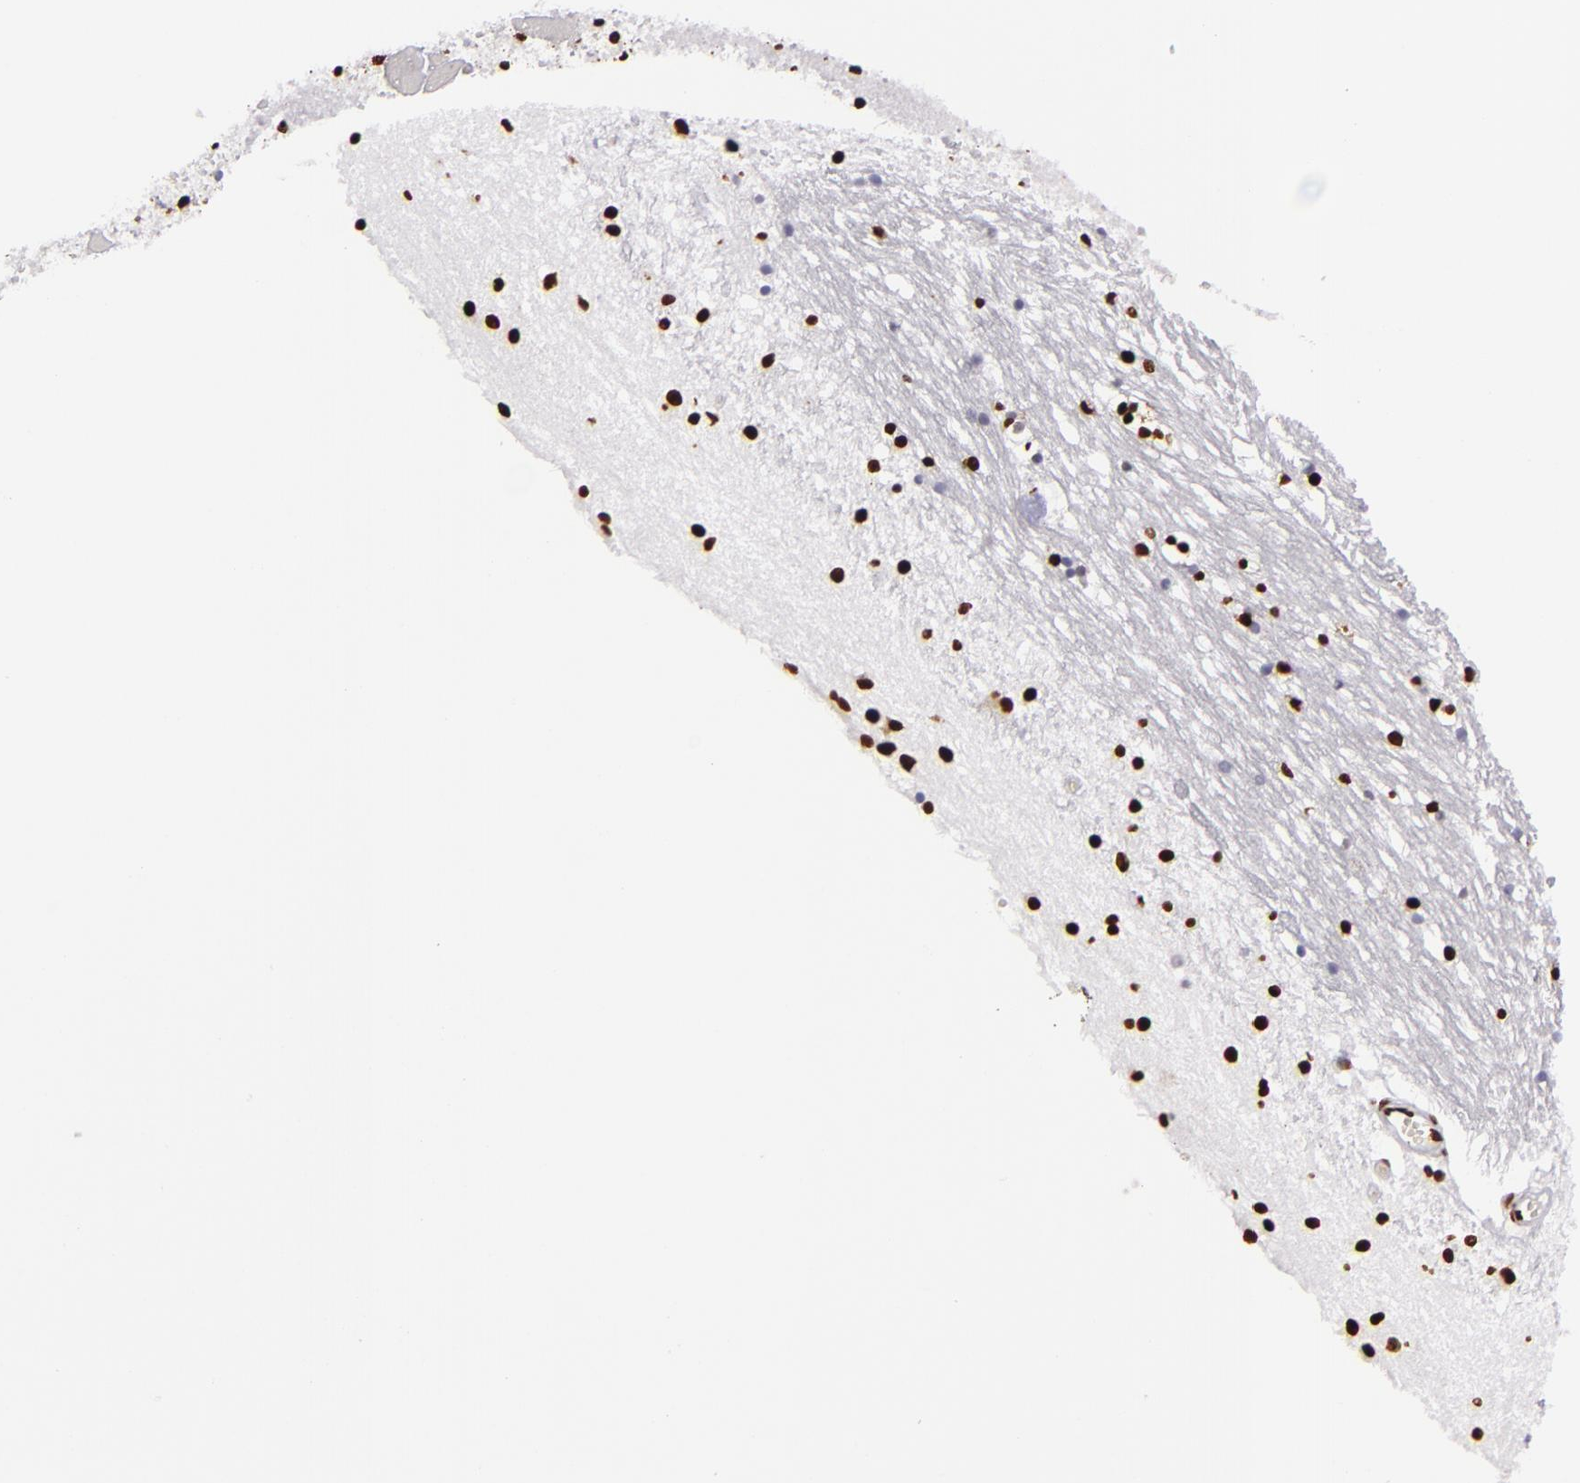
{"staining": {"intensity": "strong", "quantity": ">75%", "location": "nuclear"}, "tissue": "caudate", "cell_type": "Glial cells", "image_type": "normal", "snomed": [{"axis": "morphology", "description": "Normal tissue, NOS"}, {"axis": "topography", "description": "Lateral ventricle wall"}], "caption": "Strong nuclear protein positivity is identified in approximately >75% of glial cells in caudate.", "gene": "SAFB", "patient": {"sex": "male", "age": 45}}